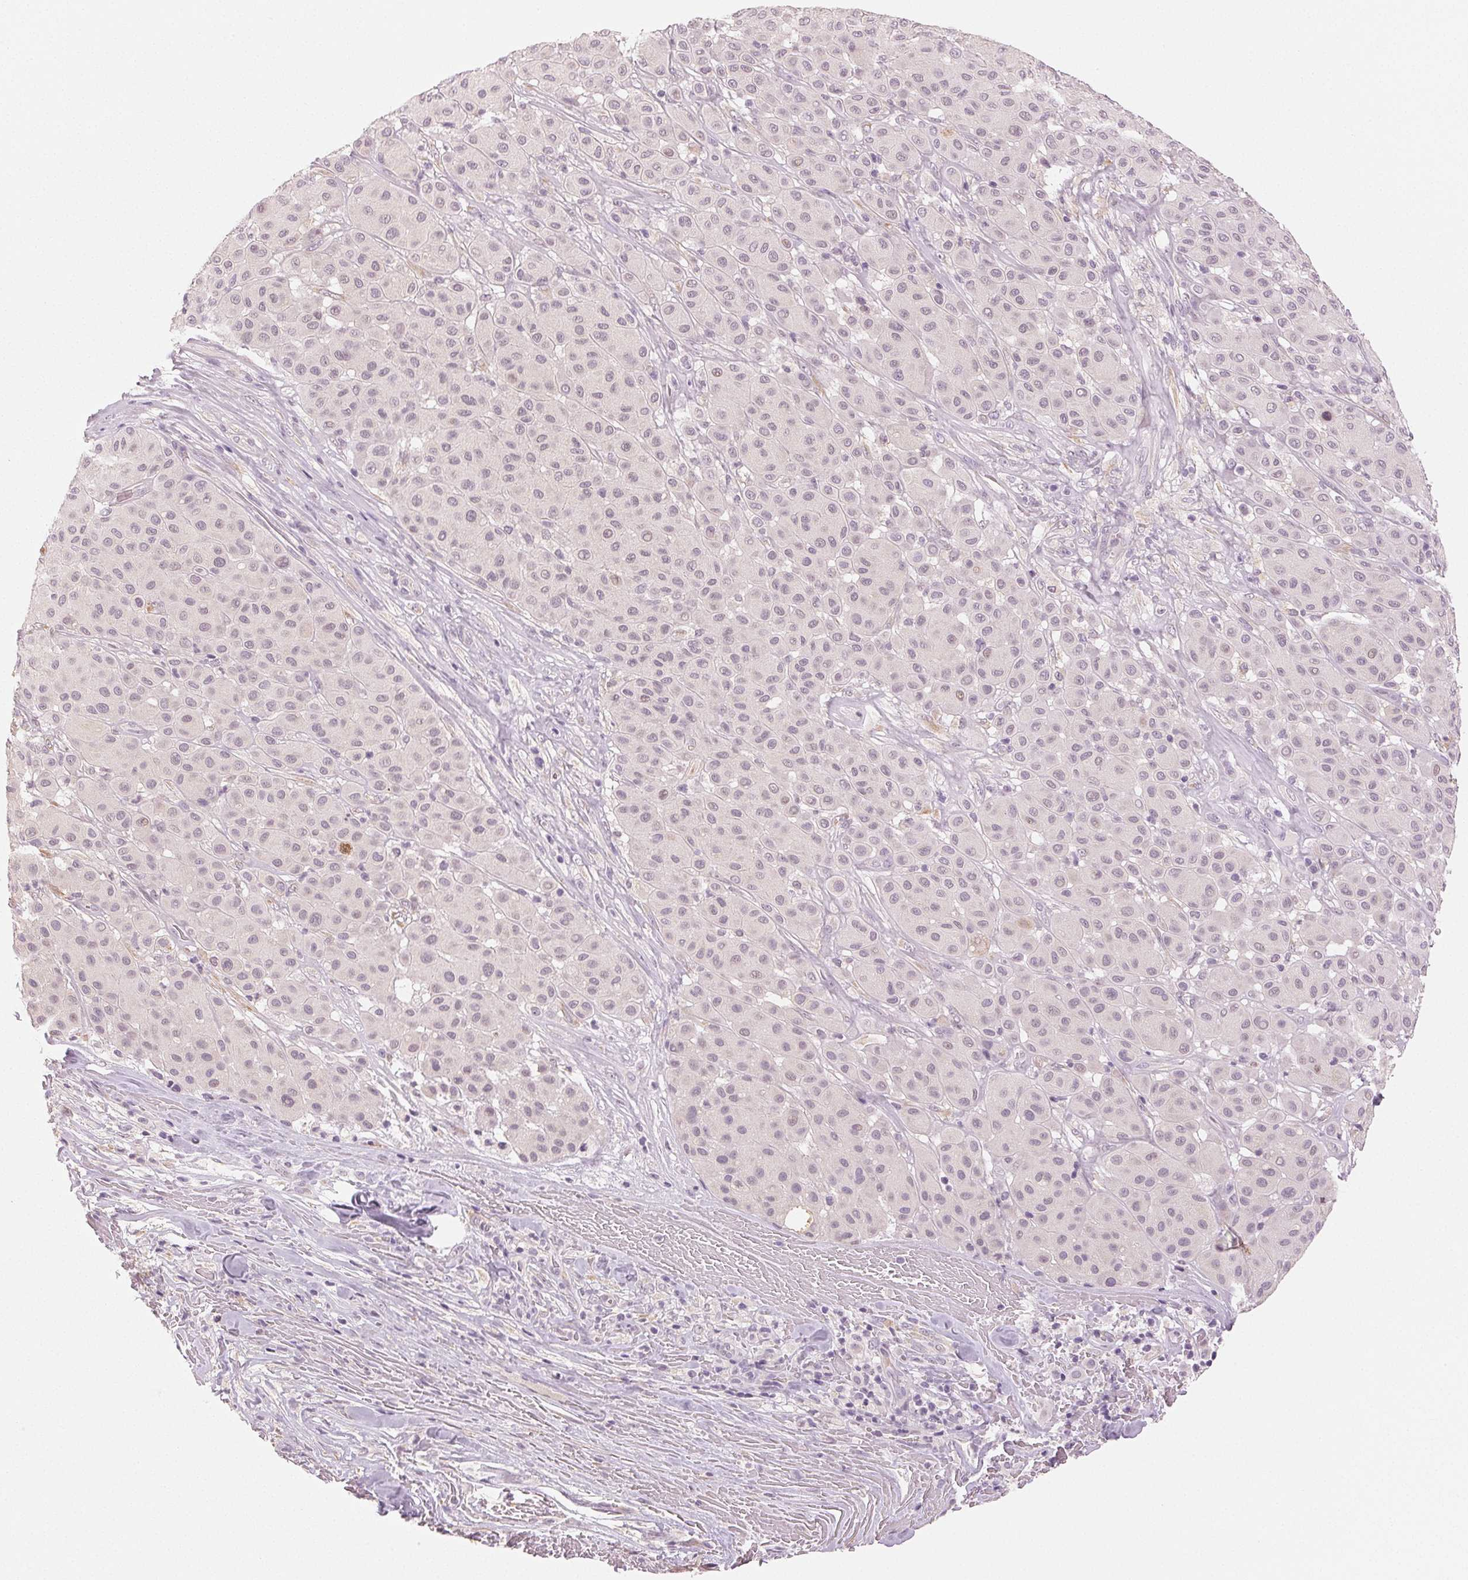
{"staining": {"intensity": "negative", "quantity": "none", "location": "none"}, "tissue": "melanoma", "cell_type": "Tumor cells", "image_type": "cancer", "snomed": [{"axis": "morphology", "description": "Malignant melanoma, Metastatic site"}, {"axis": "topography", "description": "Smooth muscle"}], "caption": "This histopathology image is of malignant melanoma (metastatic site) stained with IHC to label a protein in brown with the nuclei are counter-stained blue. There is no staining in tumor cells. (IHC, brightfield microscopy, high magnification).", "gene": "MAP1LC3A", "patient": {"sex": "male", "age": 41}}